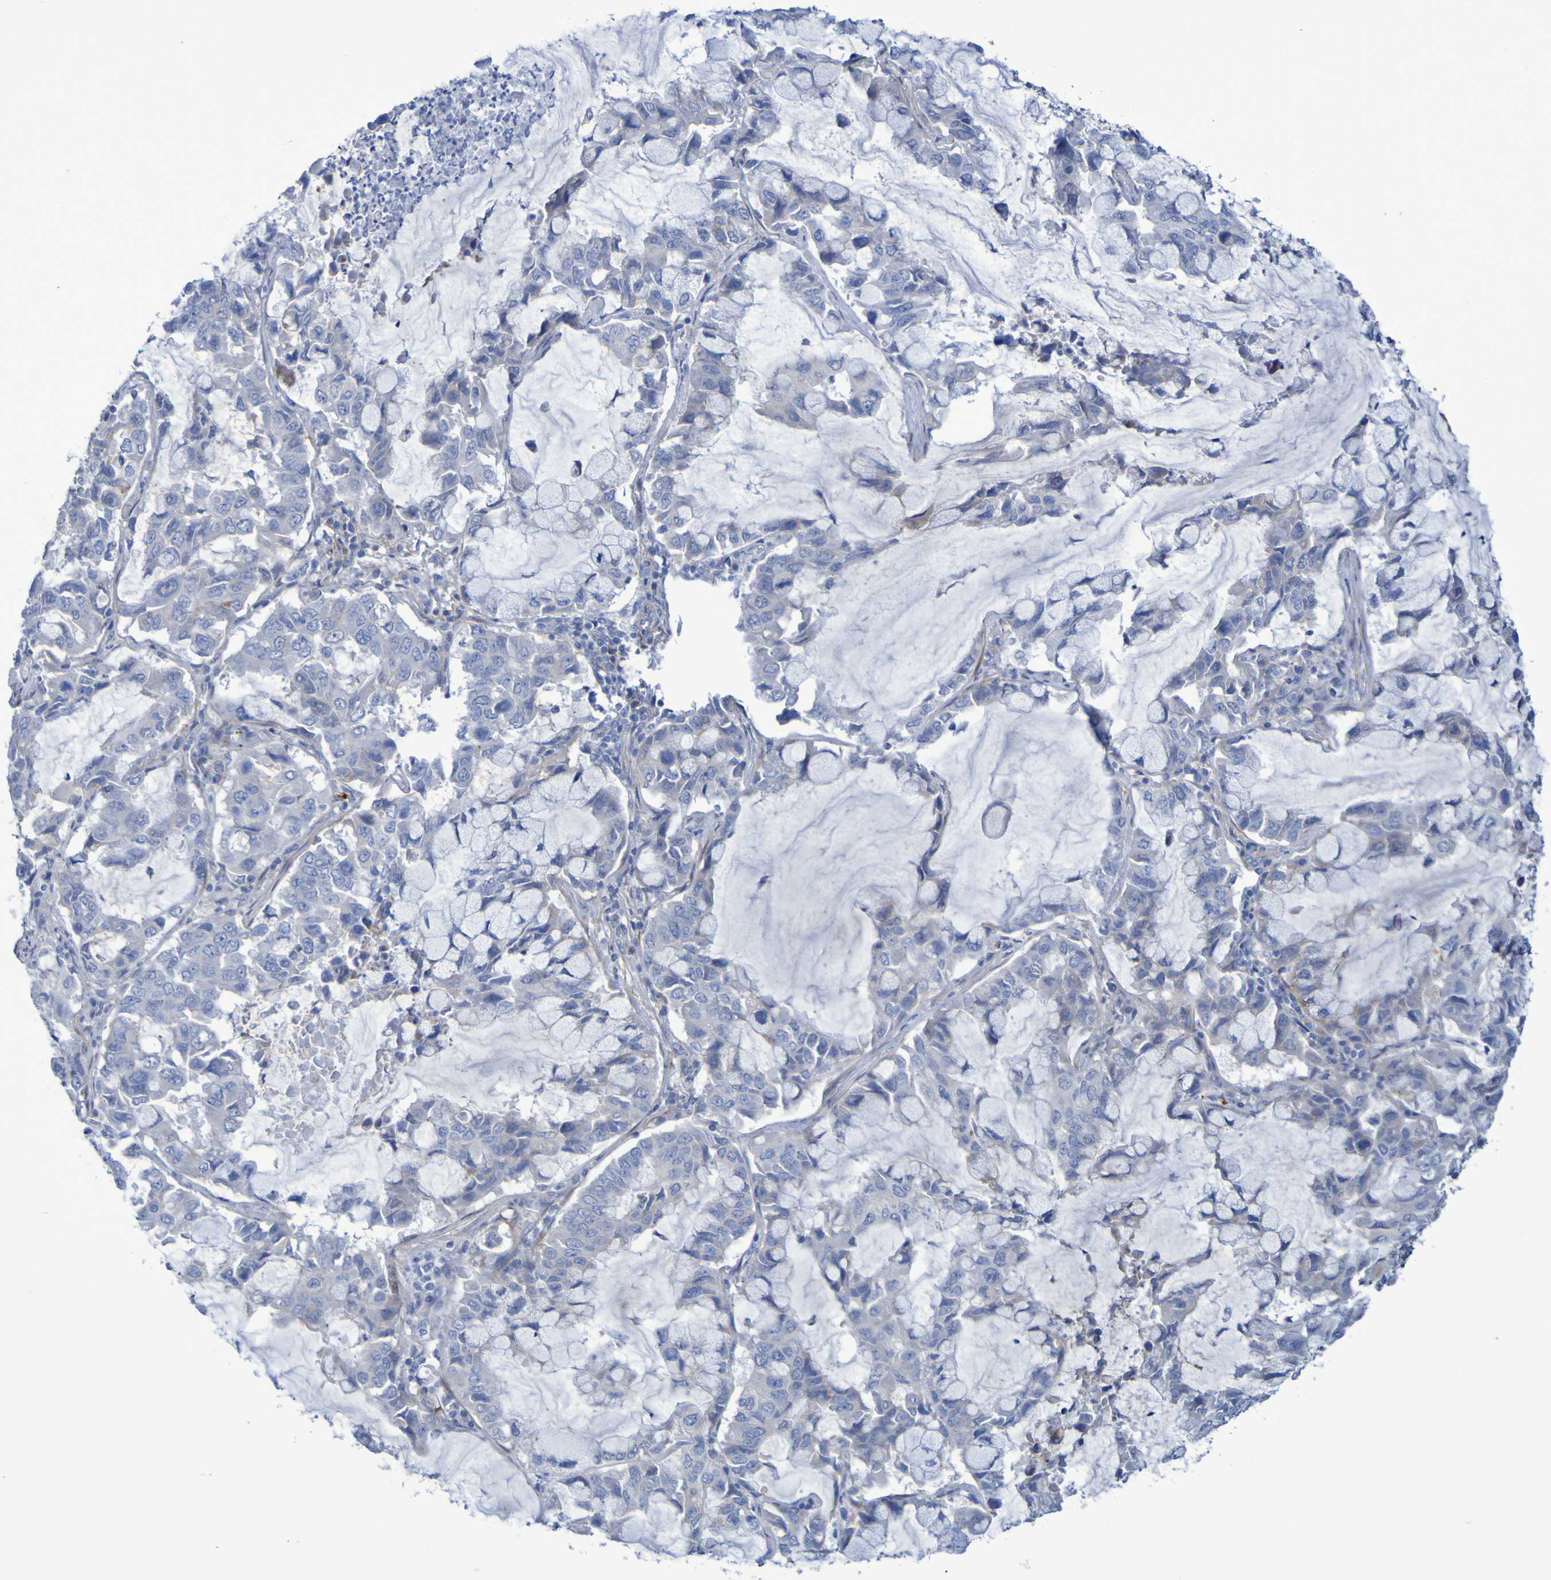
{"staining": {"intensity": "weak", "quantity": "<25%", "location": "cytoplasmic/membranous"}, "tissue": "lung cancer", "cell_type": "Tumor cells", "image_type": "cancer", "snomed": [{"axis": "morphology", "description": "Adenocarcinoma, NOS"}, {"axis": "topography", "description": "Lung"}], "caption": "The image demonstrates no significant staining in tumor cells of lung cancer.", "gene": "LPP", "patient": {"sex": "male", "age": 64}}